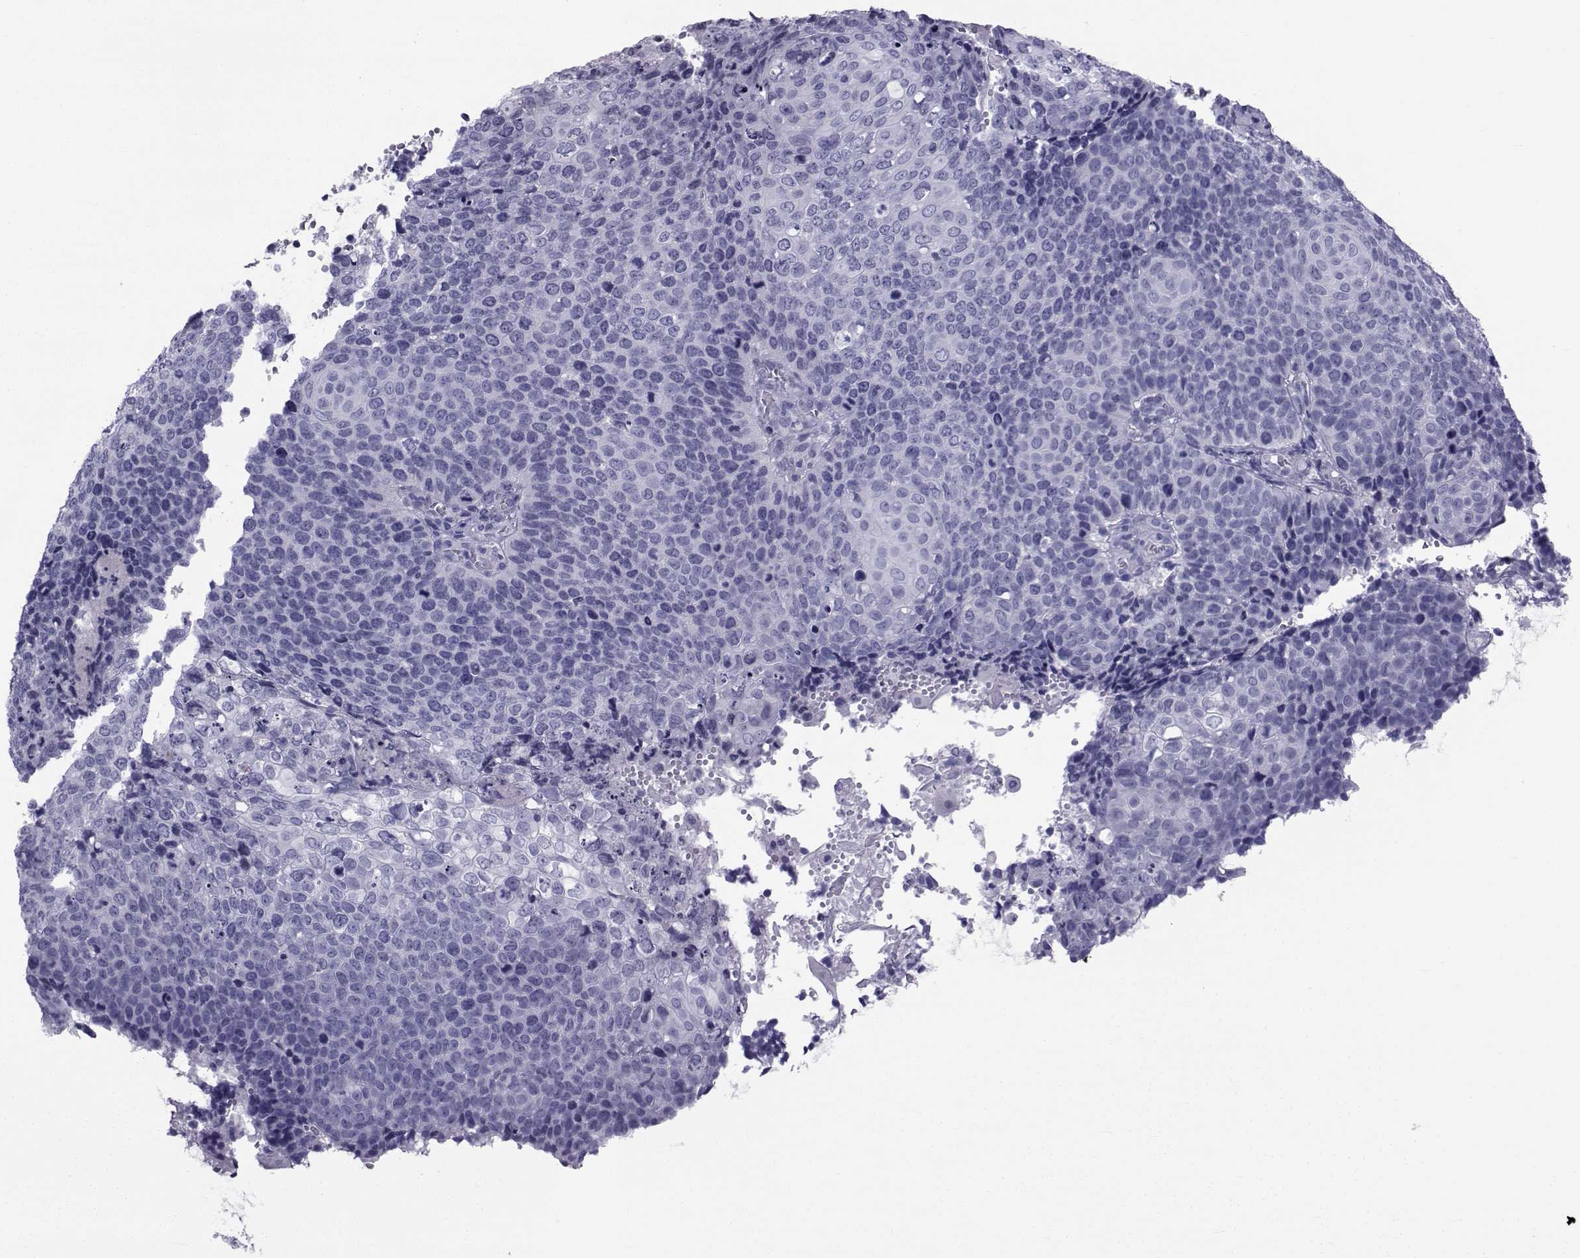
{"staining": {"intensity": "negative", "quantity": "none", "location": "none"}, "tissue": "cervical cancer", "cell_type": "Tumor cells", "image_type": "cancer", "snomed": [{"axis": "morphology", "description": "Squamous cell carcinoma, NOS"}, {"axis": "topography", "description": "Cervix"}], "caption": "An immunohistochemistry micrograph of cervical cancer (squamous cell carcinoma) is shown. There is no staining in tumor cells of cervical cancer (squamous cell carcinoma). (Stains: DAB immunohistochemistry with hematoxylin counter stain, Microscopy: brightfield microscopy at high magnification).", "gene": "SPANXD", "patient": {"sex": "female", "age": 39}}